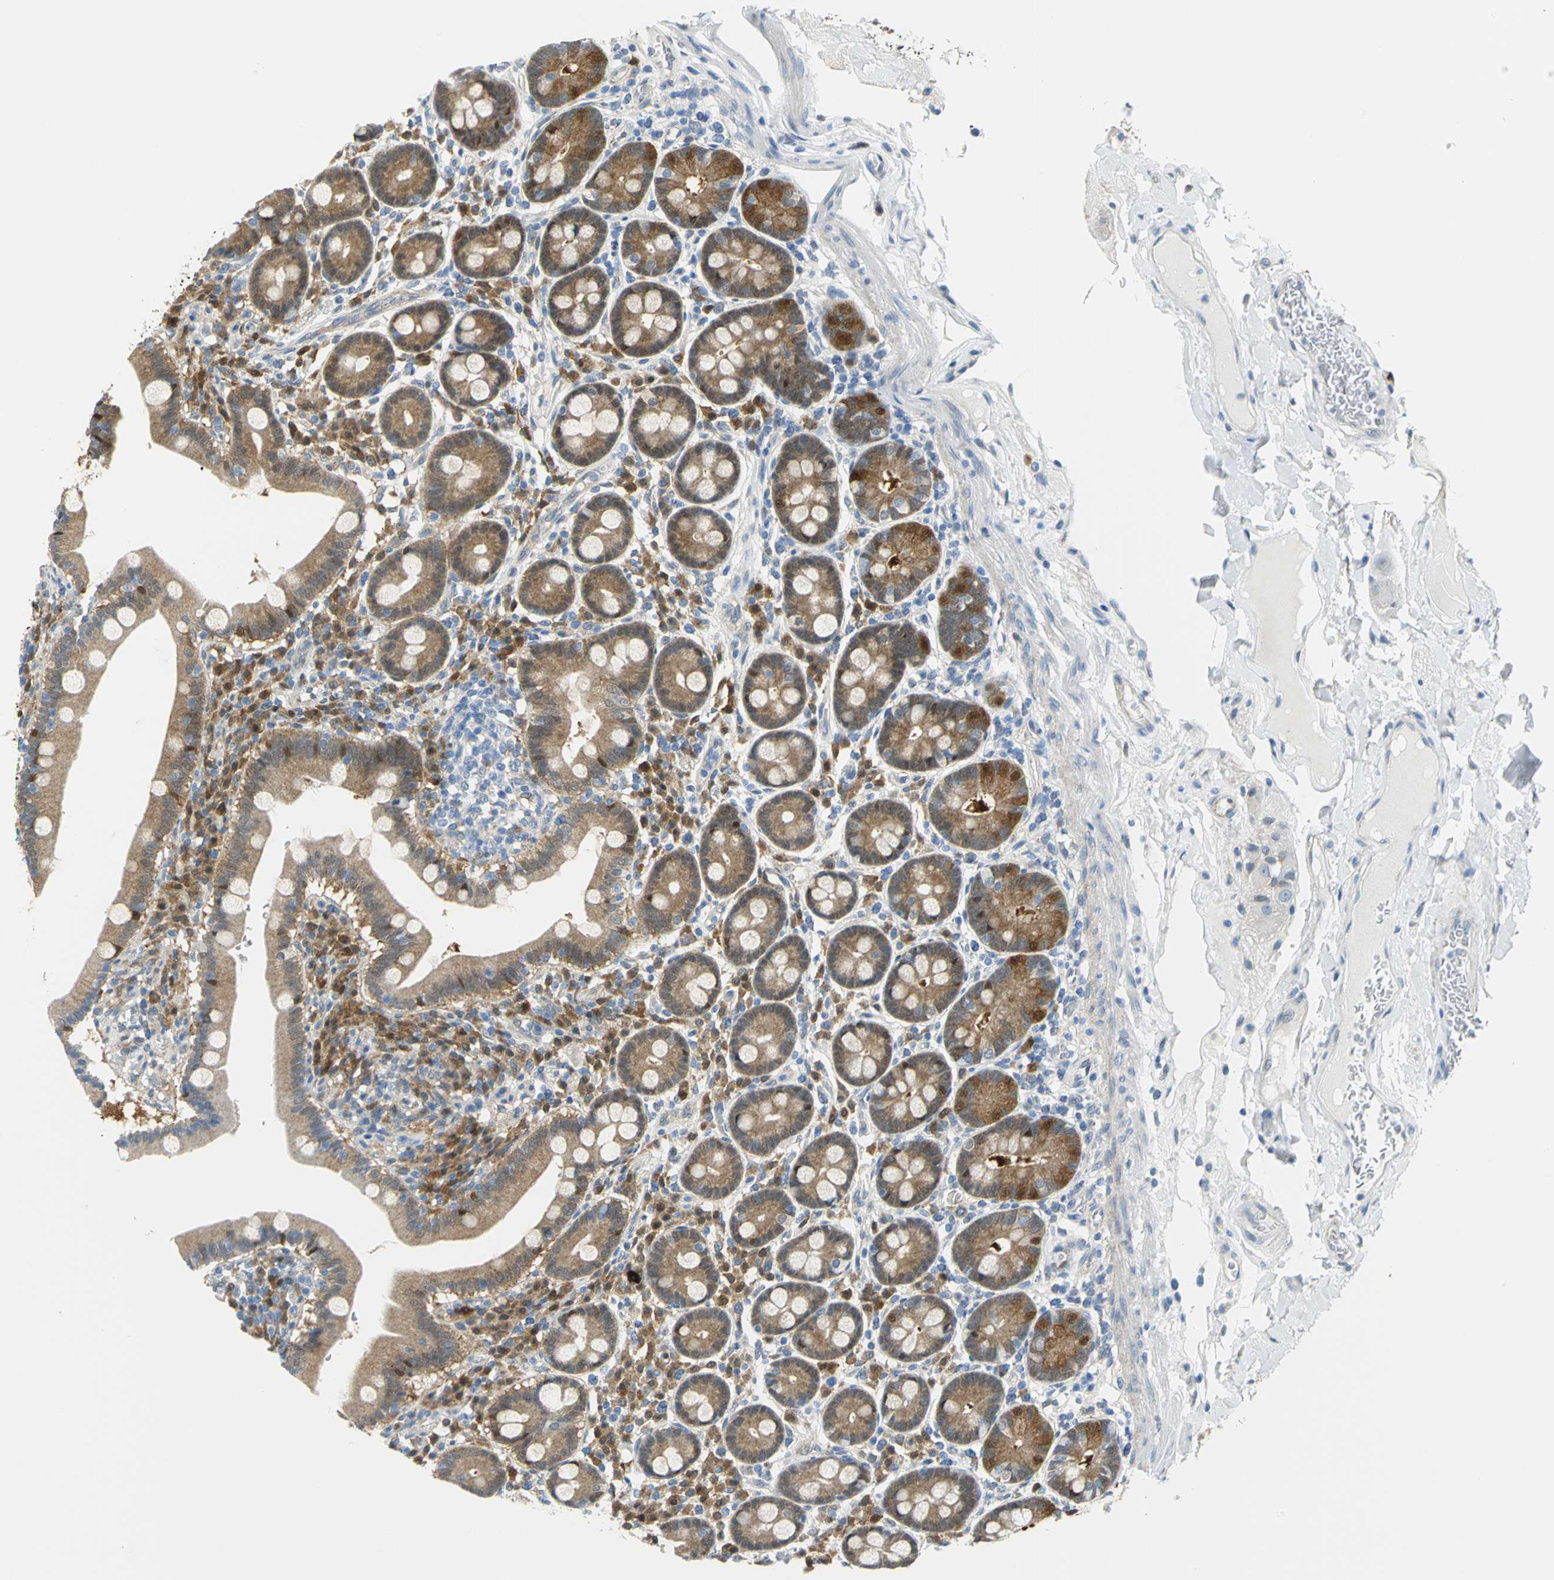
{"staining": {"intensity": "moderate", "quantity": ">75%", "location": "cytoplasmic/membranous"}, "tissue": "duodenum", "cell_type": "Glandular cells", "image_type": "normal", "snomed": [{"axis": "morphology", "description": "Normal tissue, NOS"}, {"axis": "topography", "description": "Duodenum"}], "caption": "The immunohistochemical stain highlights moderate cytoplasmic/membranous positivity in glandular cells of normal duodenum. The staining is performed using DAB brown chromogen to label protein expression. The nuclei are counter-stained blue using hematoxylin.", "gene": "PGM3", "patient": {"sex": "male", "age": 50}}